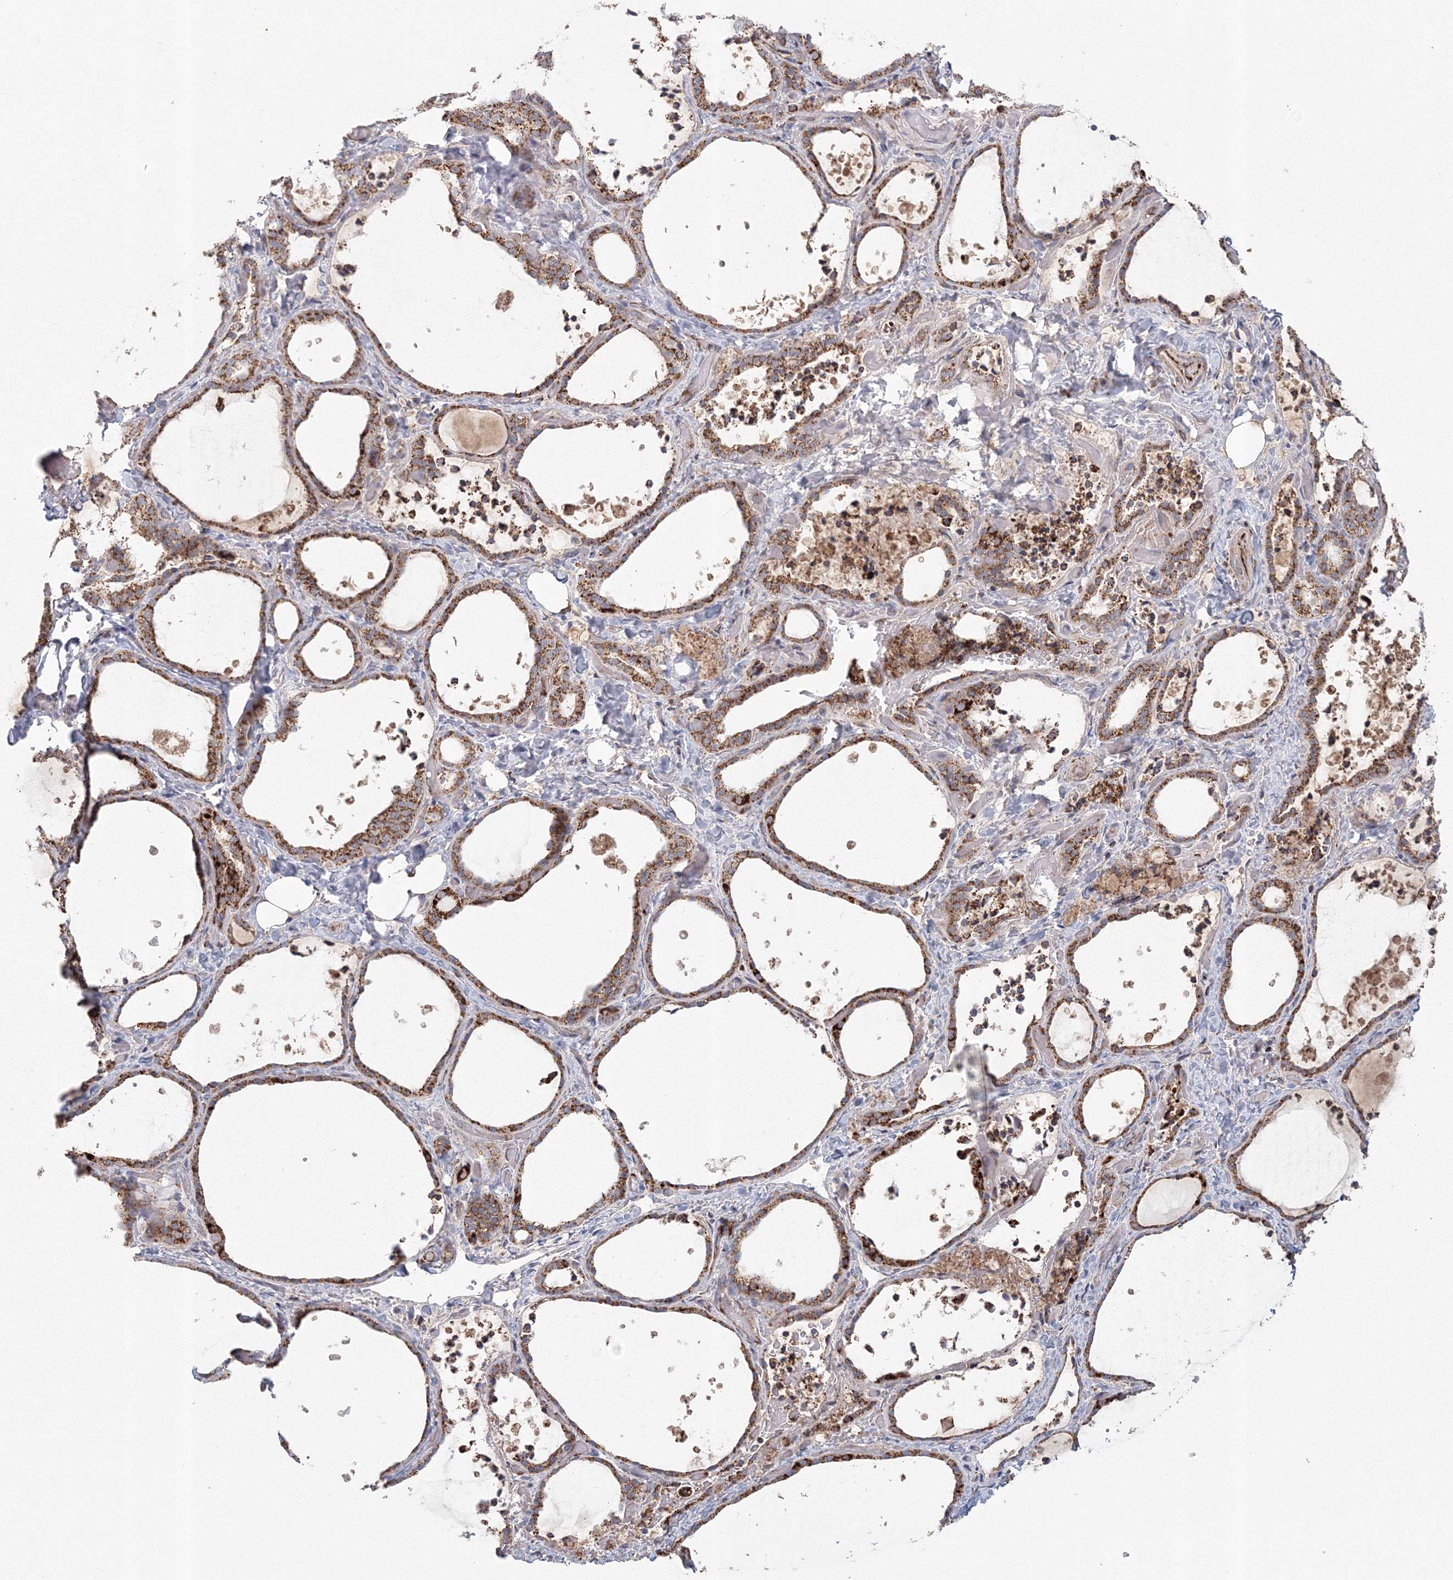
{"staining": {"intensity": "moderate", "quantity": ">75%", "location": "cytoplasmic/membranous"}, "tissue": "thyroid gland", "cell_type": "Glandular cells", "image_type": "normal", "snomed": [{"axis": "morphology", "description": "Normal tissue, NOS"}, {"axis": "topography", "description": "Thyroid gland"}], "caption": "IHC micrograph of normal human thyroid gland stained for a protein (brown), which demonstrates medium levels of moderate cytoplasmic/membranous positivity in approximately >75% of glandular cells.", "gene": "GRPEL1", "patient": {"sex": "female", "age": 44}}